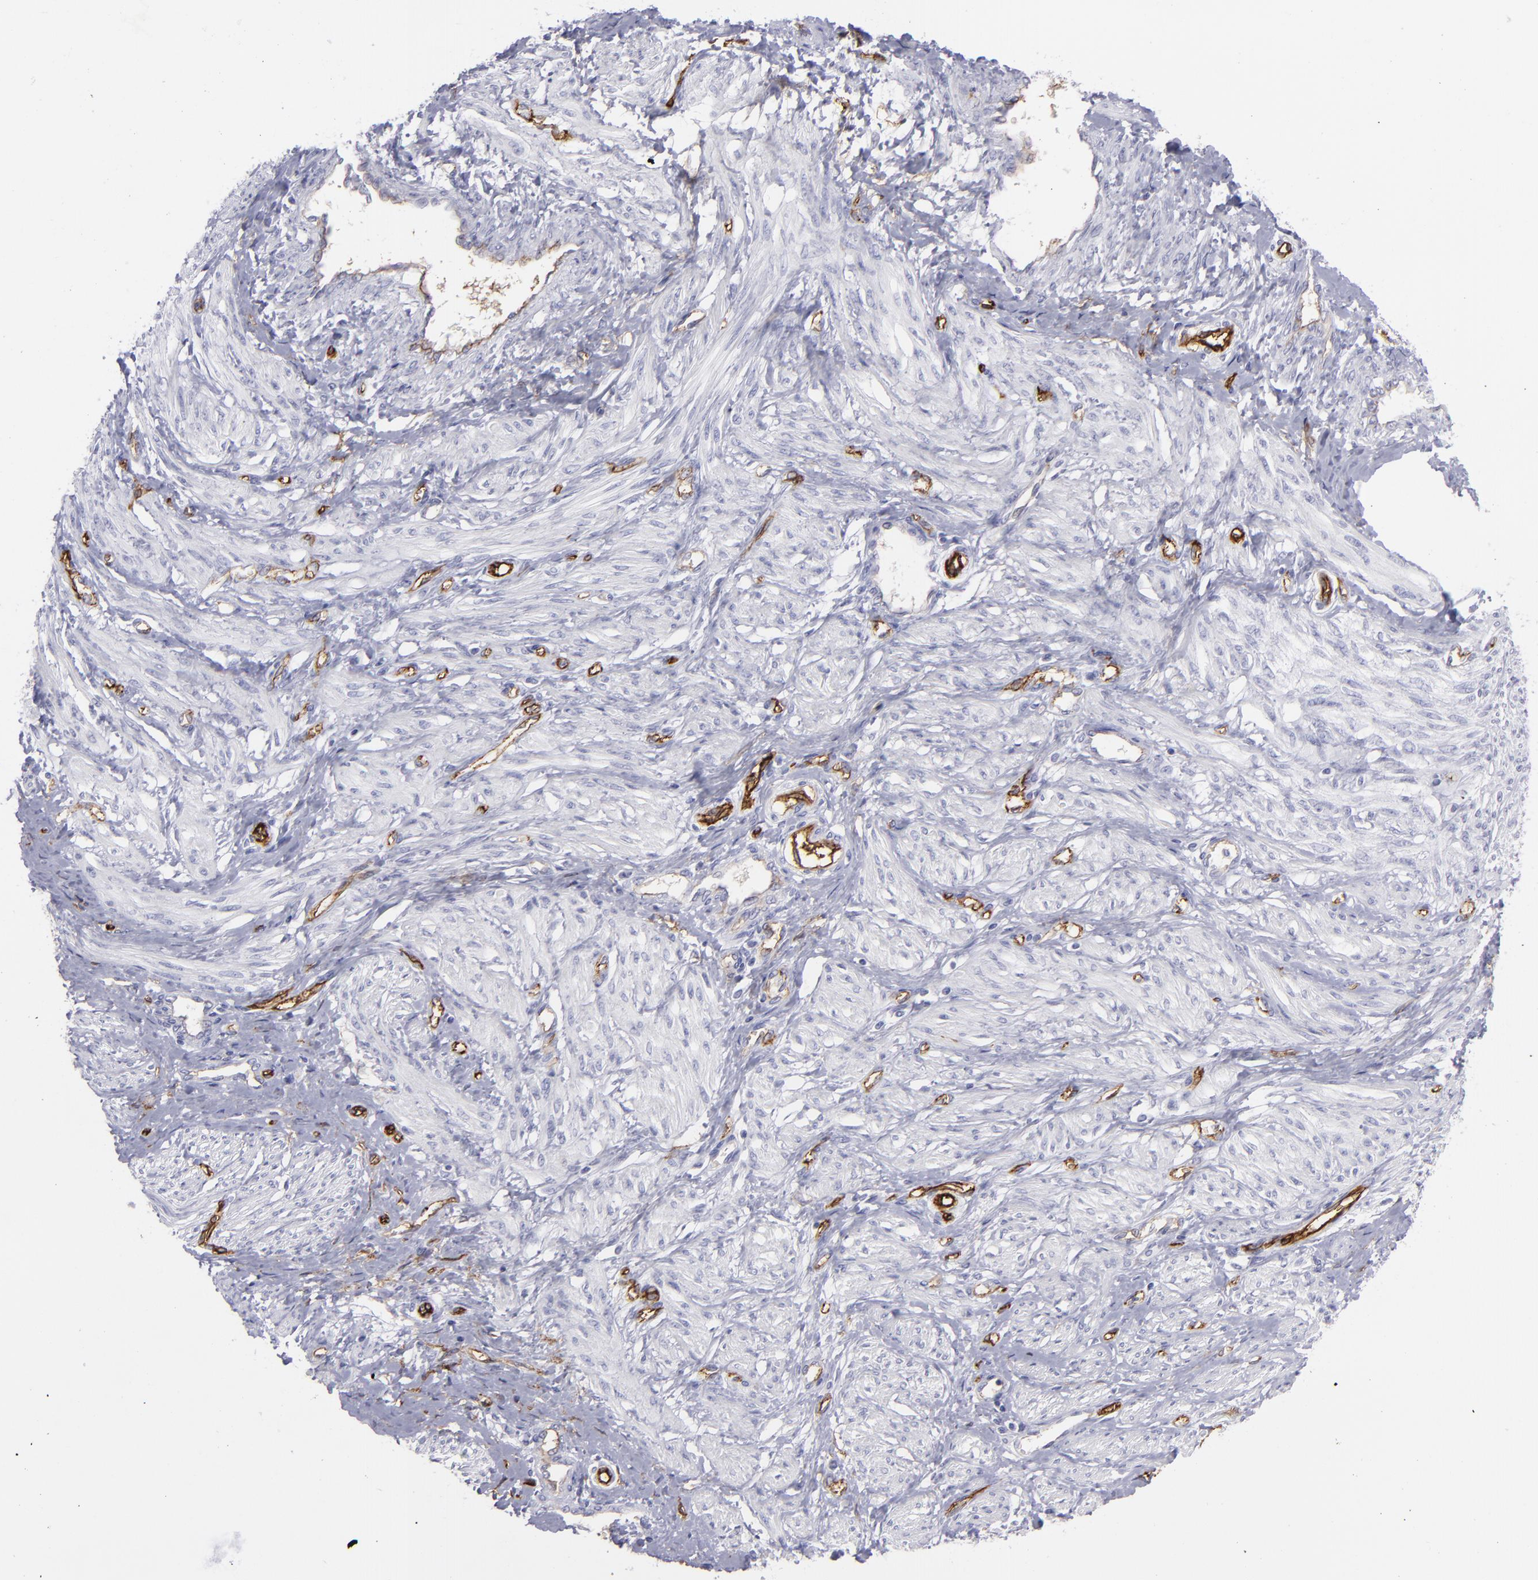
{"staining": {"intensity": "negative", "quantity": "none", "location": "none"}, "tissue": "smooth muscle", "cell_type": "Smooth muscle cells", "image_type": "normal", "snomed": [{"axis": "morphology", "description": "Normal tissue, NOS"}, {"axis": "topography", "description": "Smooth muscle"}, {"axis": "topography", "description": "Uterus"}], "caption": "IHC photomicrograph of benign smooth muscle stained for a protein (brown), which exhibits no expression in smooth muscle cells.", "gene": "ACE", "patient": {"sex": "female", "age": 39}}